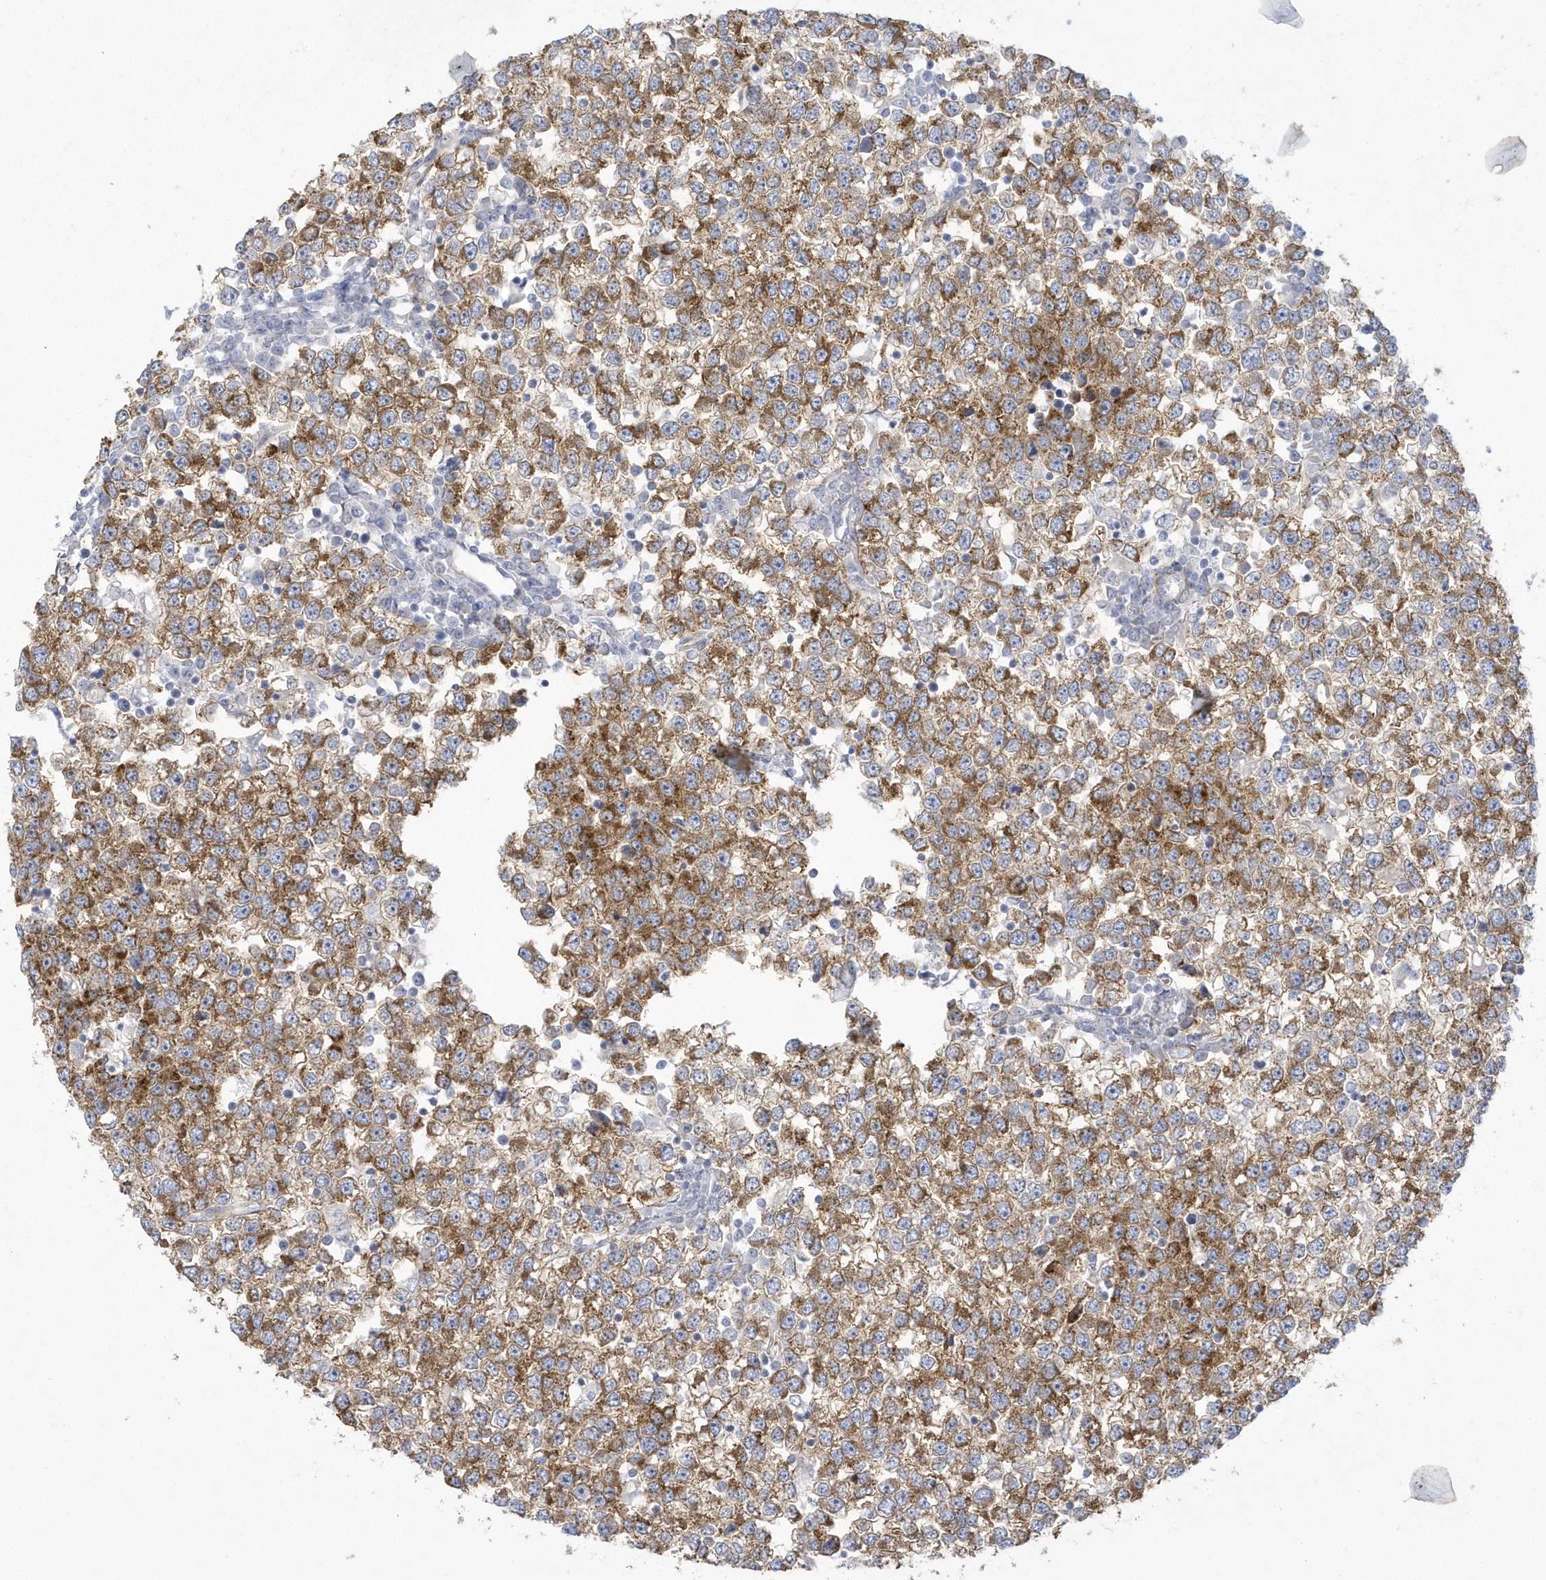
{"staining": {"intensity": "moderate", "quantity": ">75%", "location": "cytoplasmic/membranous"}, "tissue": "testis cancer", "cell_type": "Tumor cells", "image_type": "cancer", "snomed": [{"axis": "morphology", "description": "Seminoma, NOS"}, {"axis": "topography", "description": "Testis"}], "caption": "IHC (DAB (3,3'-diaminobenzidine)) staining of seminoma (testis) shows moderate cytoplasmic/membranous protein expression in about >75% of tumor cells. Immunohistochemistry (ihc) stains the protein of interest in brown and the nuclei are stained blue.", "gene": "WDR27", "patient": {"sex": "male", "age": 65}}